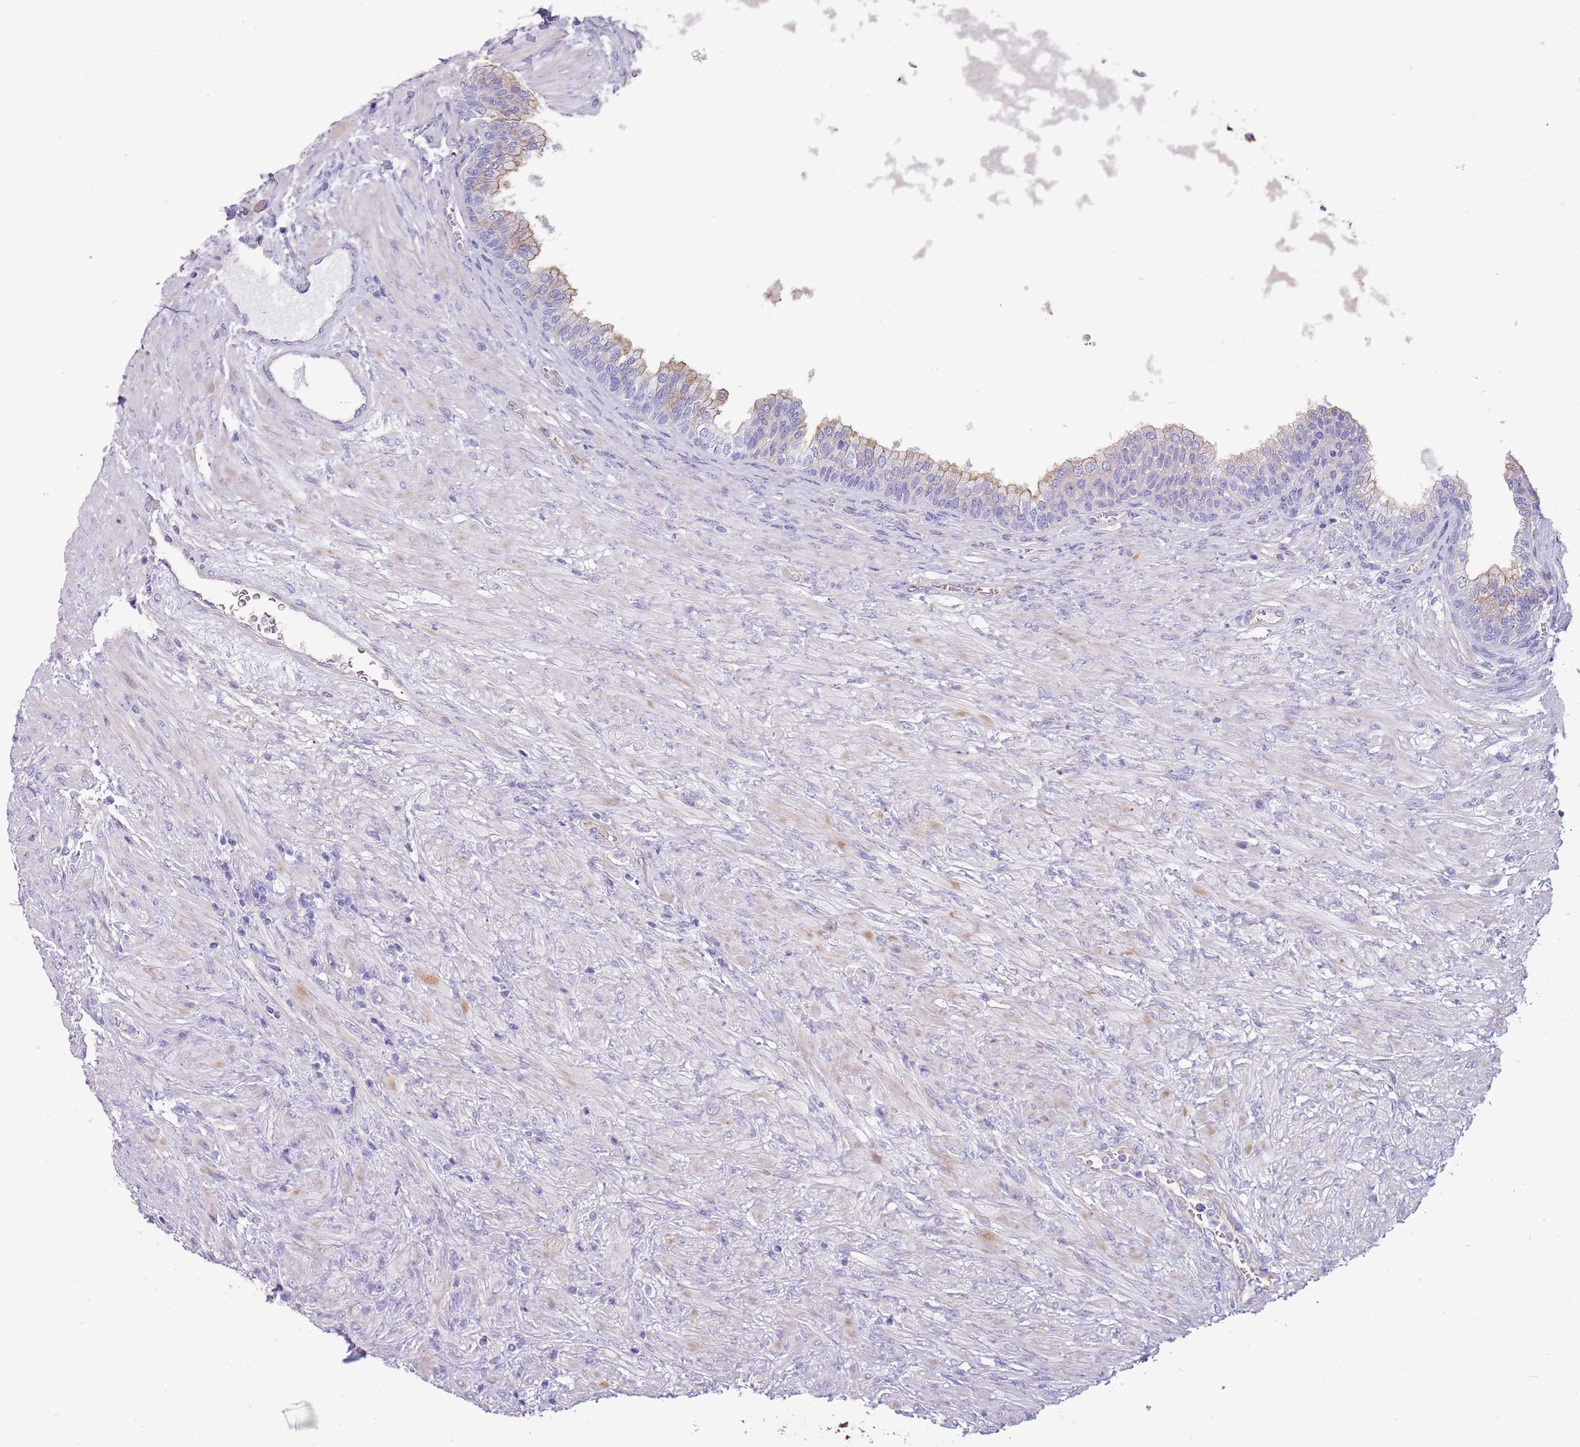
{"staining": {"intensity": "weak", "quantity": "<25%", "location": "cytoplasmic/membranous"}, "tissue": "prostate", "cell_type": "Glandular cells", "image_type": "normal", "snomed": [{"axis": "morphology", "description": "Normal tissue, NOS"}, {"axis": "topography", "description": "Prostate"}], "caption": "IHC of normal prostate exhibits no staining in glandular cells. (Brightfield microscopy of DAB immunohistochemistry (IHC) at high magnification).", "gene": "ENSG00000271254", "patient": {"sex": "male", "age": 76}}